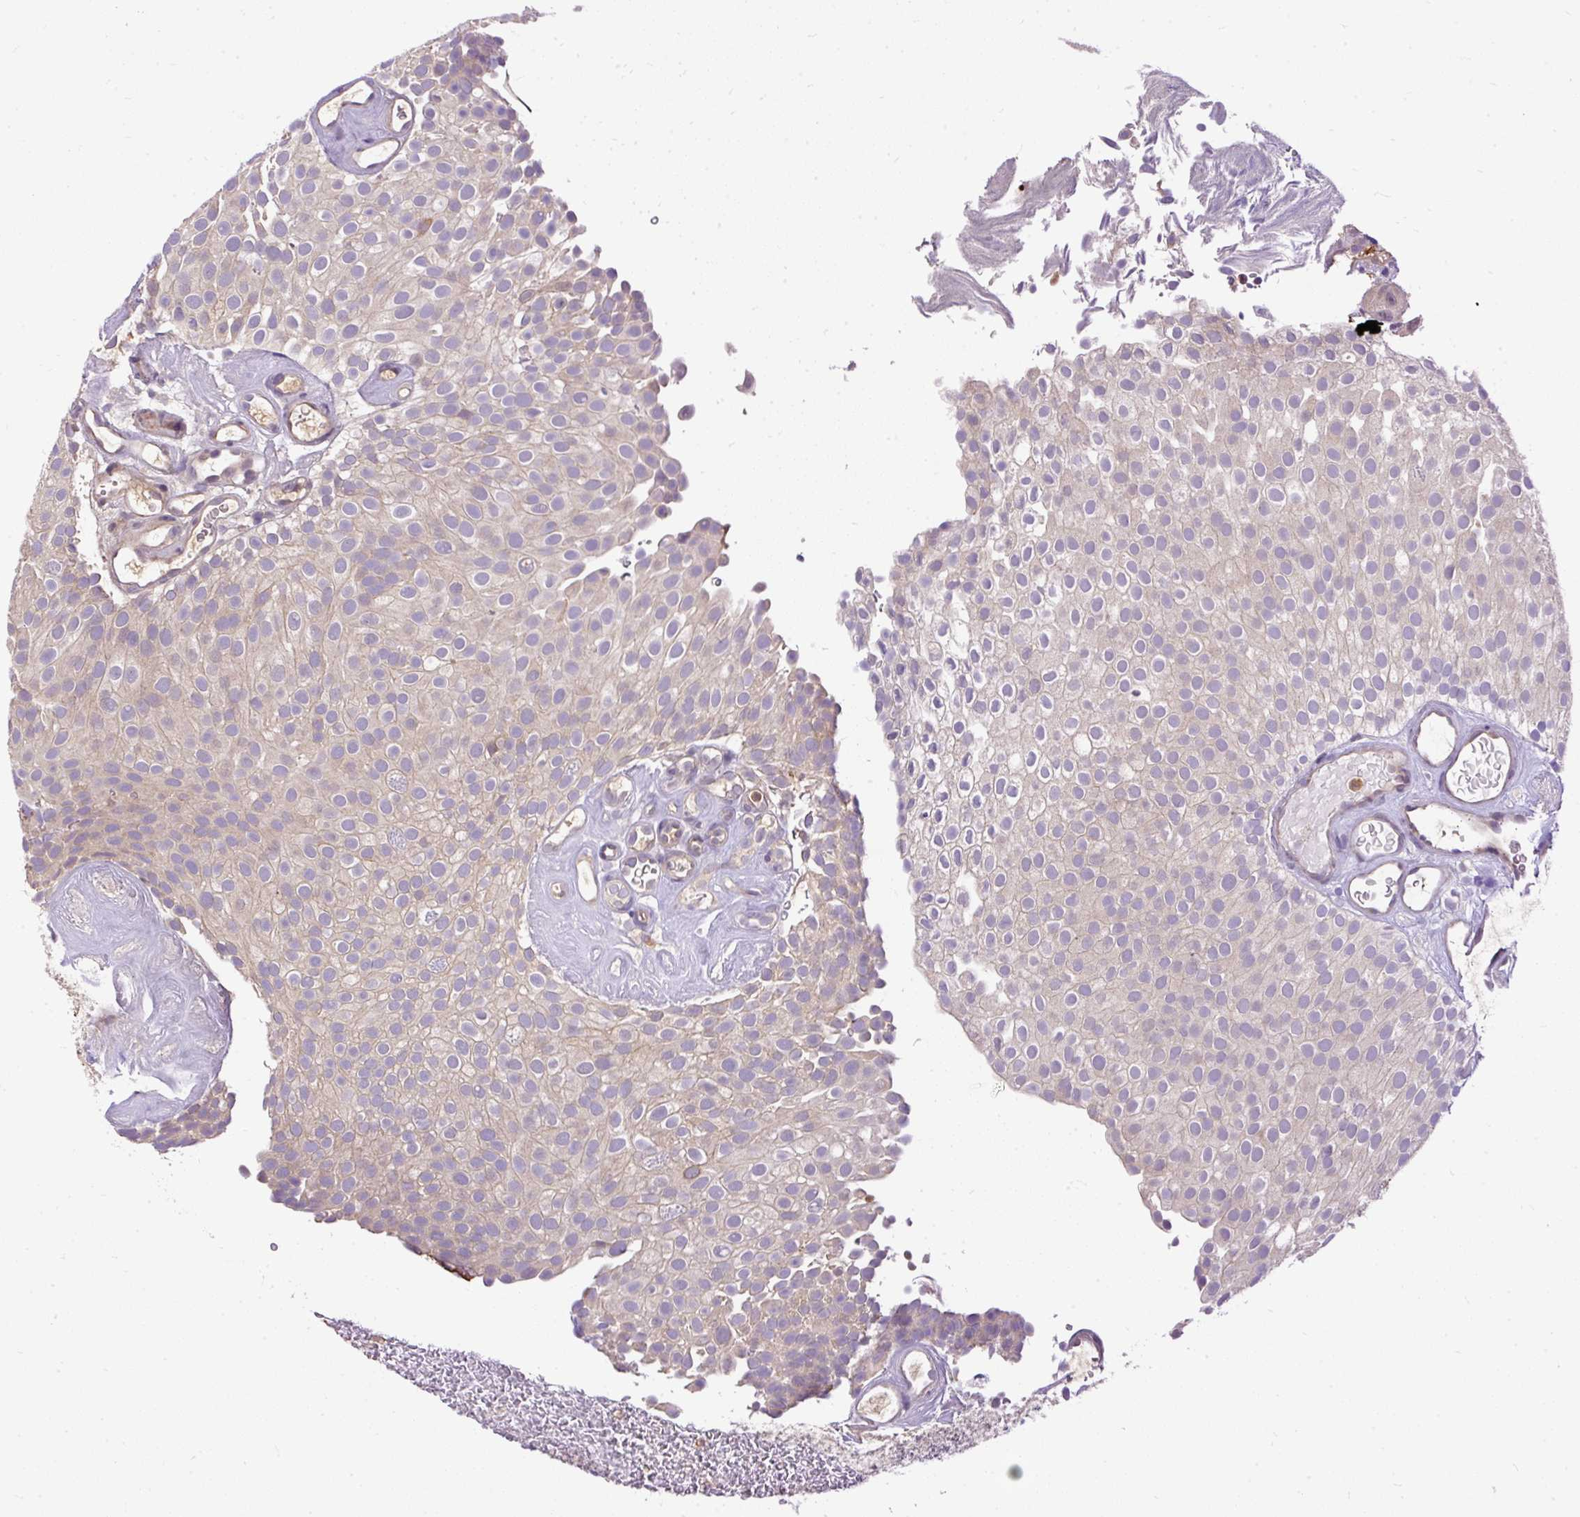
{"staining": {"intensity": "negative", "quantity": "none", "location": "none"}, "tissue": "urothelial cancer", "cell_type": "Tumor cells", "image_type": "cancer", "snomed": [{"axis": "morphology", "description": "Urothelial carcinoma, Low grade"}, {"axis": "topography", "description": "Urinary bladder"}], "caption": "Immunohistochemistry (IHC) photomicrograph of neoplastic tissue: human low-grade urothelial carcinoma stained with DAB shows no significant protein positivity in tumor cells.", "gene": "CTTNBP2", "patient": {"sex": "male", "age": 78}}